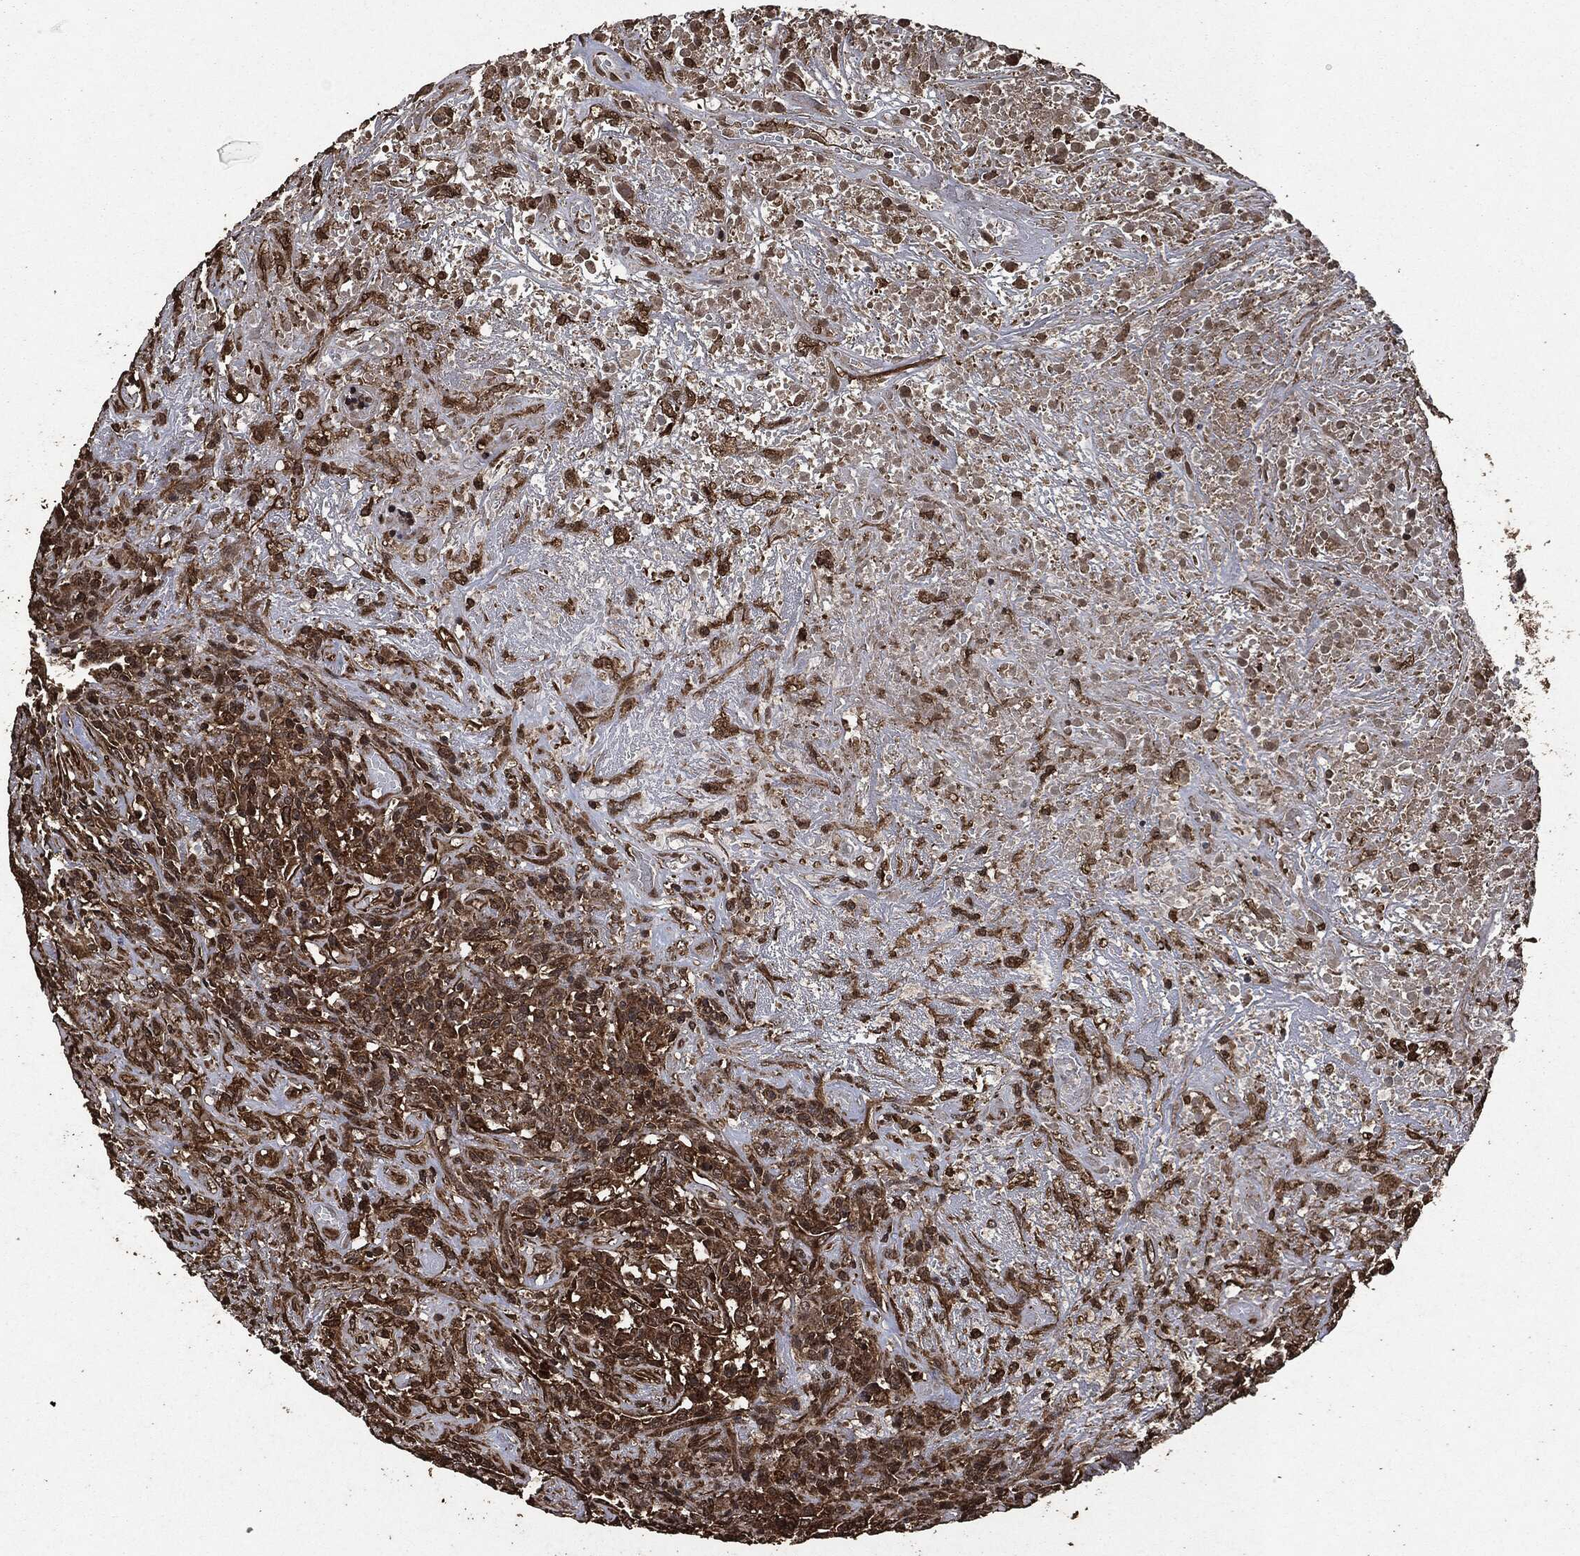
{"staining": {"intensity": "strong", "quantity": "25%-75%", "location": "cytoplasmic/membranous"}, "tissue": "lymphoma", "cell_type": "Tumor cells", "image_type": "cancer", "snomed": [{"axis": "morphology", "description": "Malignant lymphoma, non-Hodgkin's type, High grade"}, {"axis": "topography", "description": "Lung"}], "caption": "Immunohistochemistry histopathology image of human malignant lymphoma, non-Hodgkin's type (high-grade) stained for a protein (brown), which shows high levels of strong cytoplasmic/membranous positivity in approximately 25%-75% of tumor cells.", "gene": "HRAS", "patient": {"sex": "male", "age": 79}}